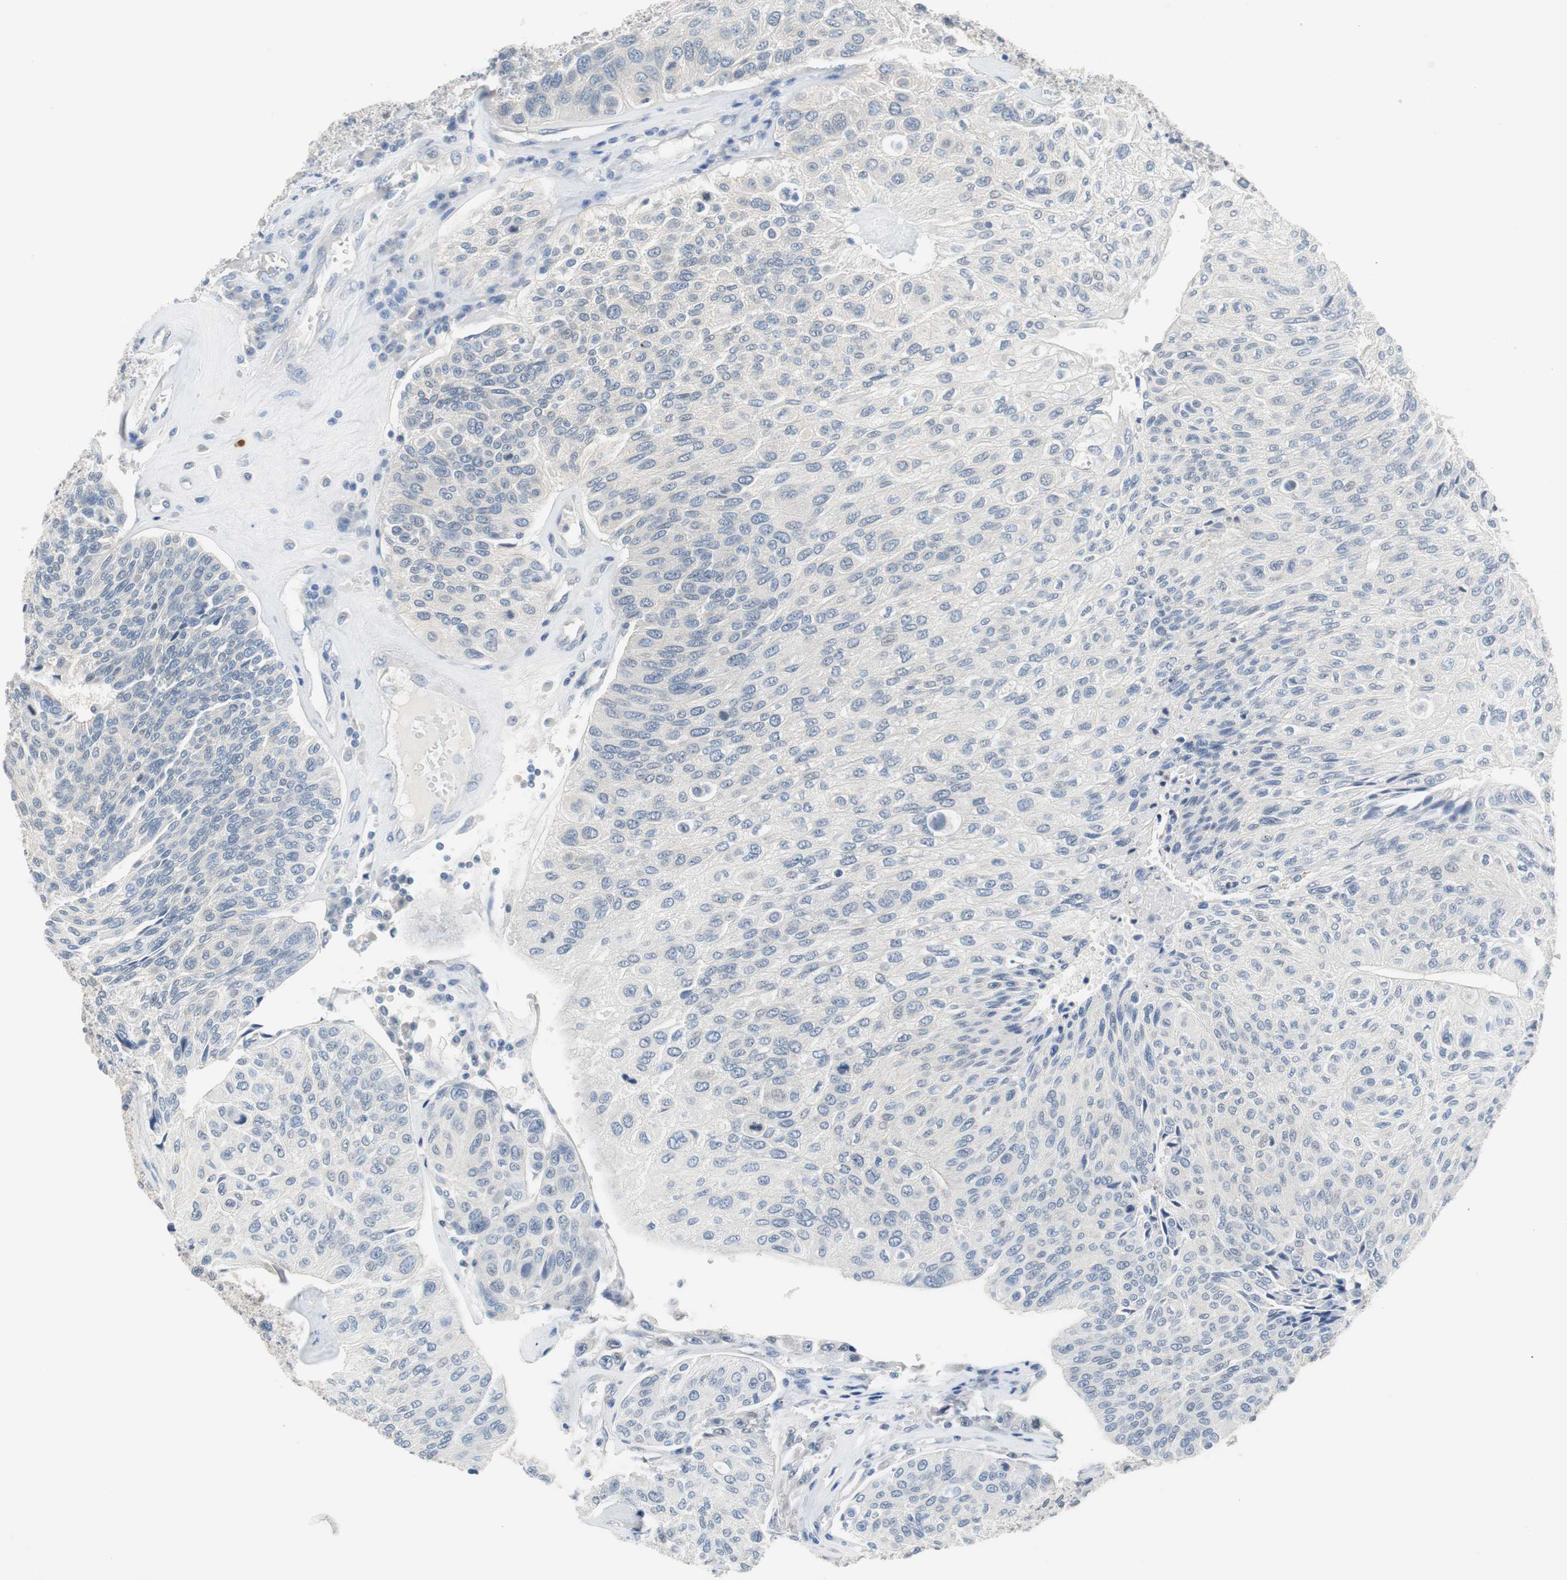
{"staining": {"intensity": "negative", "quantity": "none", "location": "none"}, "tissue": "urothelial cancer", "cell_type": "Tumor cells", "image_type": "cancer", "snomed": [{"axis": "morphology", "description": "Urothelial carcinoma, High grade"}, {"axis": "topography", "description": "Urinary bladder"}], "caption": "This is an immunohistochemistry image of human urothelial carcinoma (high-grade). There is no staining in tumor cells.", "gene": "MUC7", "patient": {"sex": "male", "age": 66}}